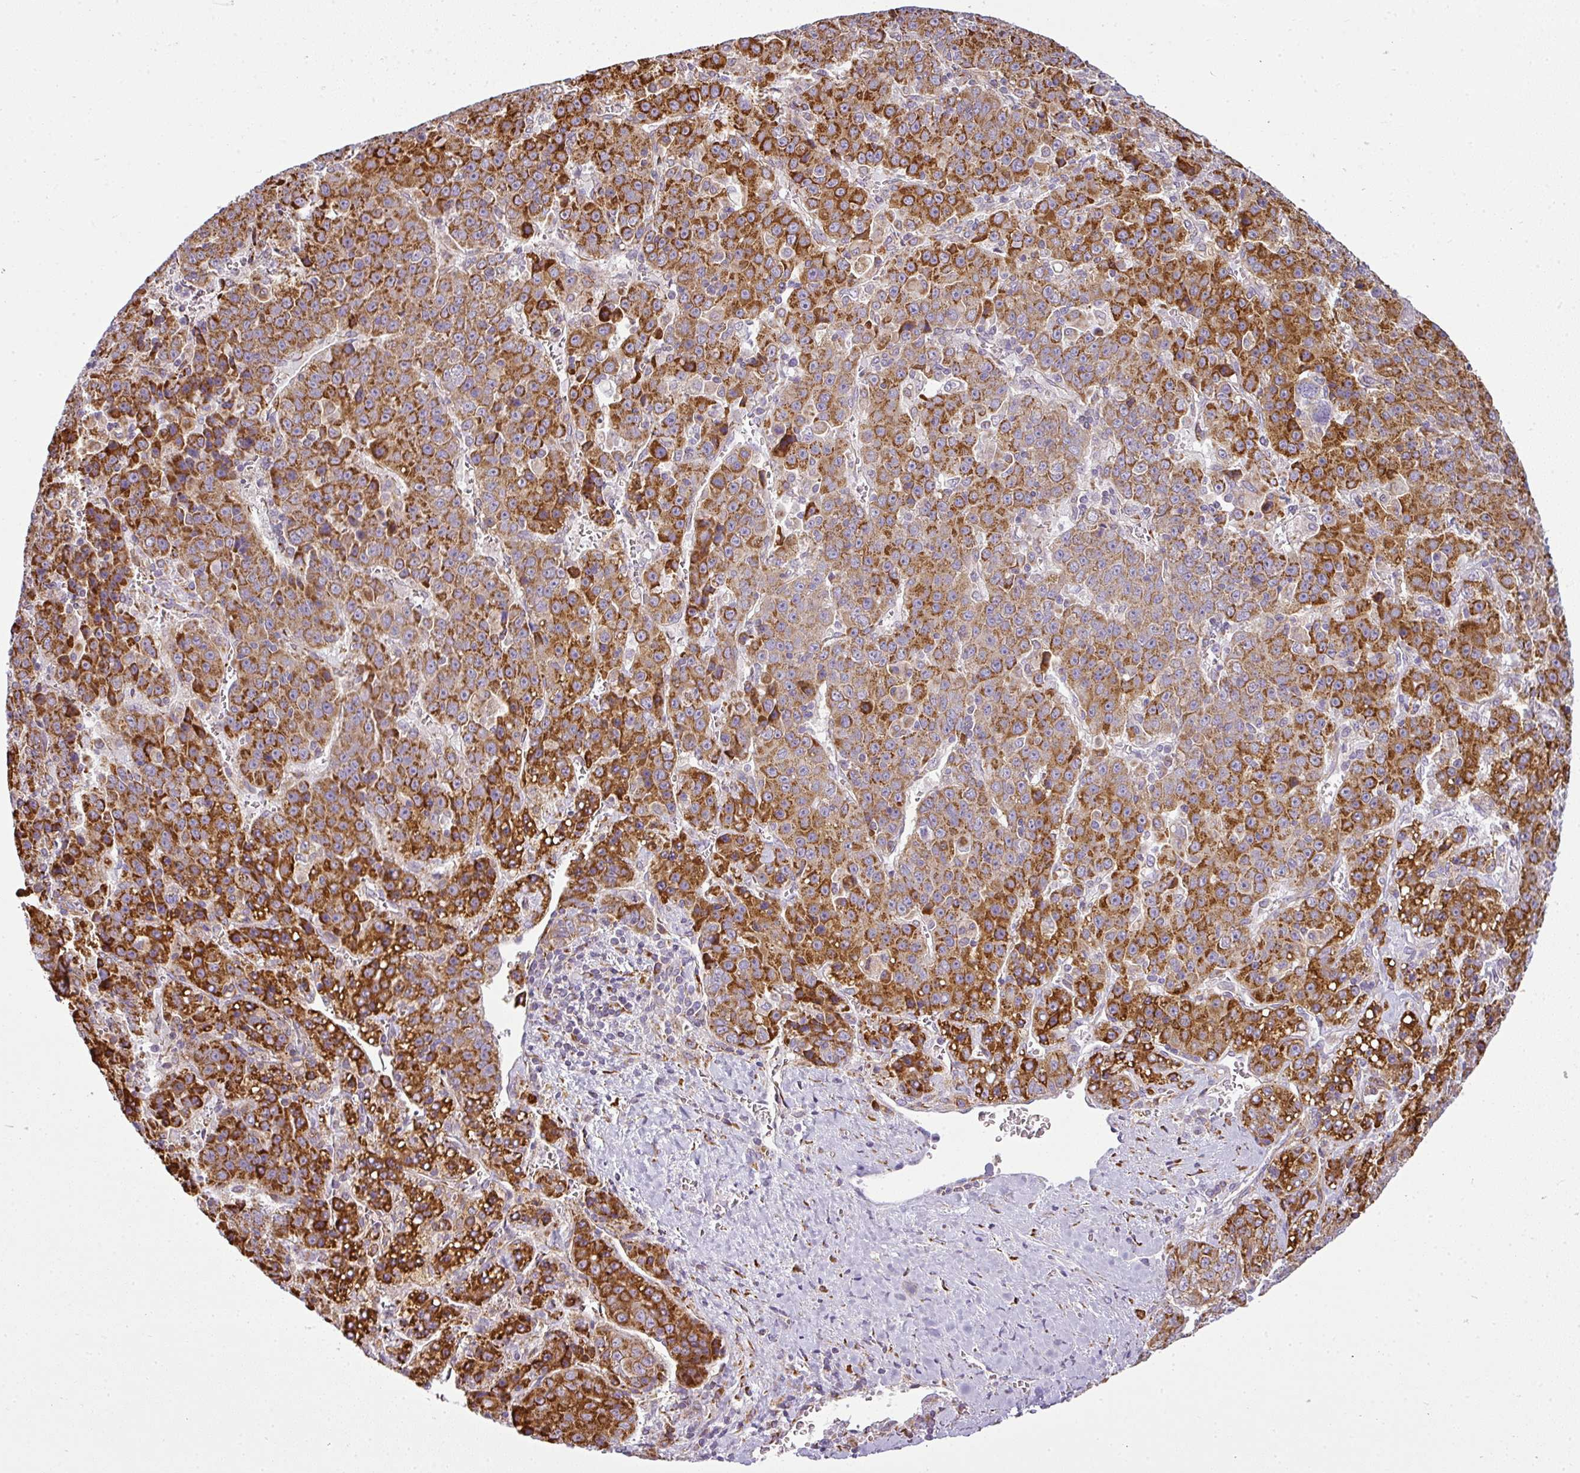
{"staining": {"intensity": "strong", "quantity": ">75%", "location": "cytoplasmic/membranous"}, "tissue": "liver cancer", "cell_type": "Tumor cells", "image_type": "cancer", "snomed": [{"axis": "morphology", "description": "Carcinoma, Hepatocellular, NOS"}, {"axis": "topography", "description": "Liver"}], "caption": "Liver cancer stained for a protein exhibits strong cytoplasmic/membranous positivity in tumor cells.", "gene": "ANKRD18A", "patient": {"sex": "female", "age": 53}}